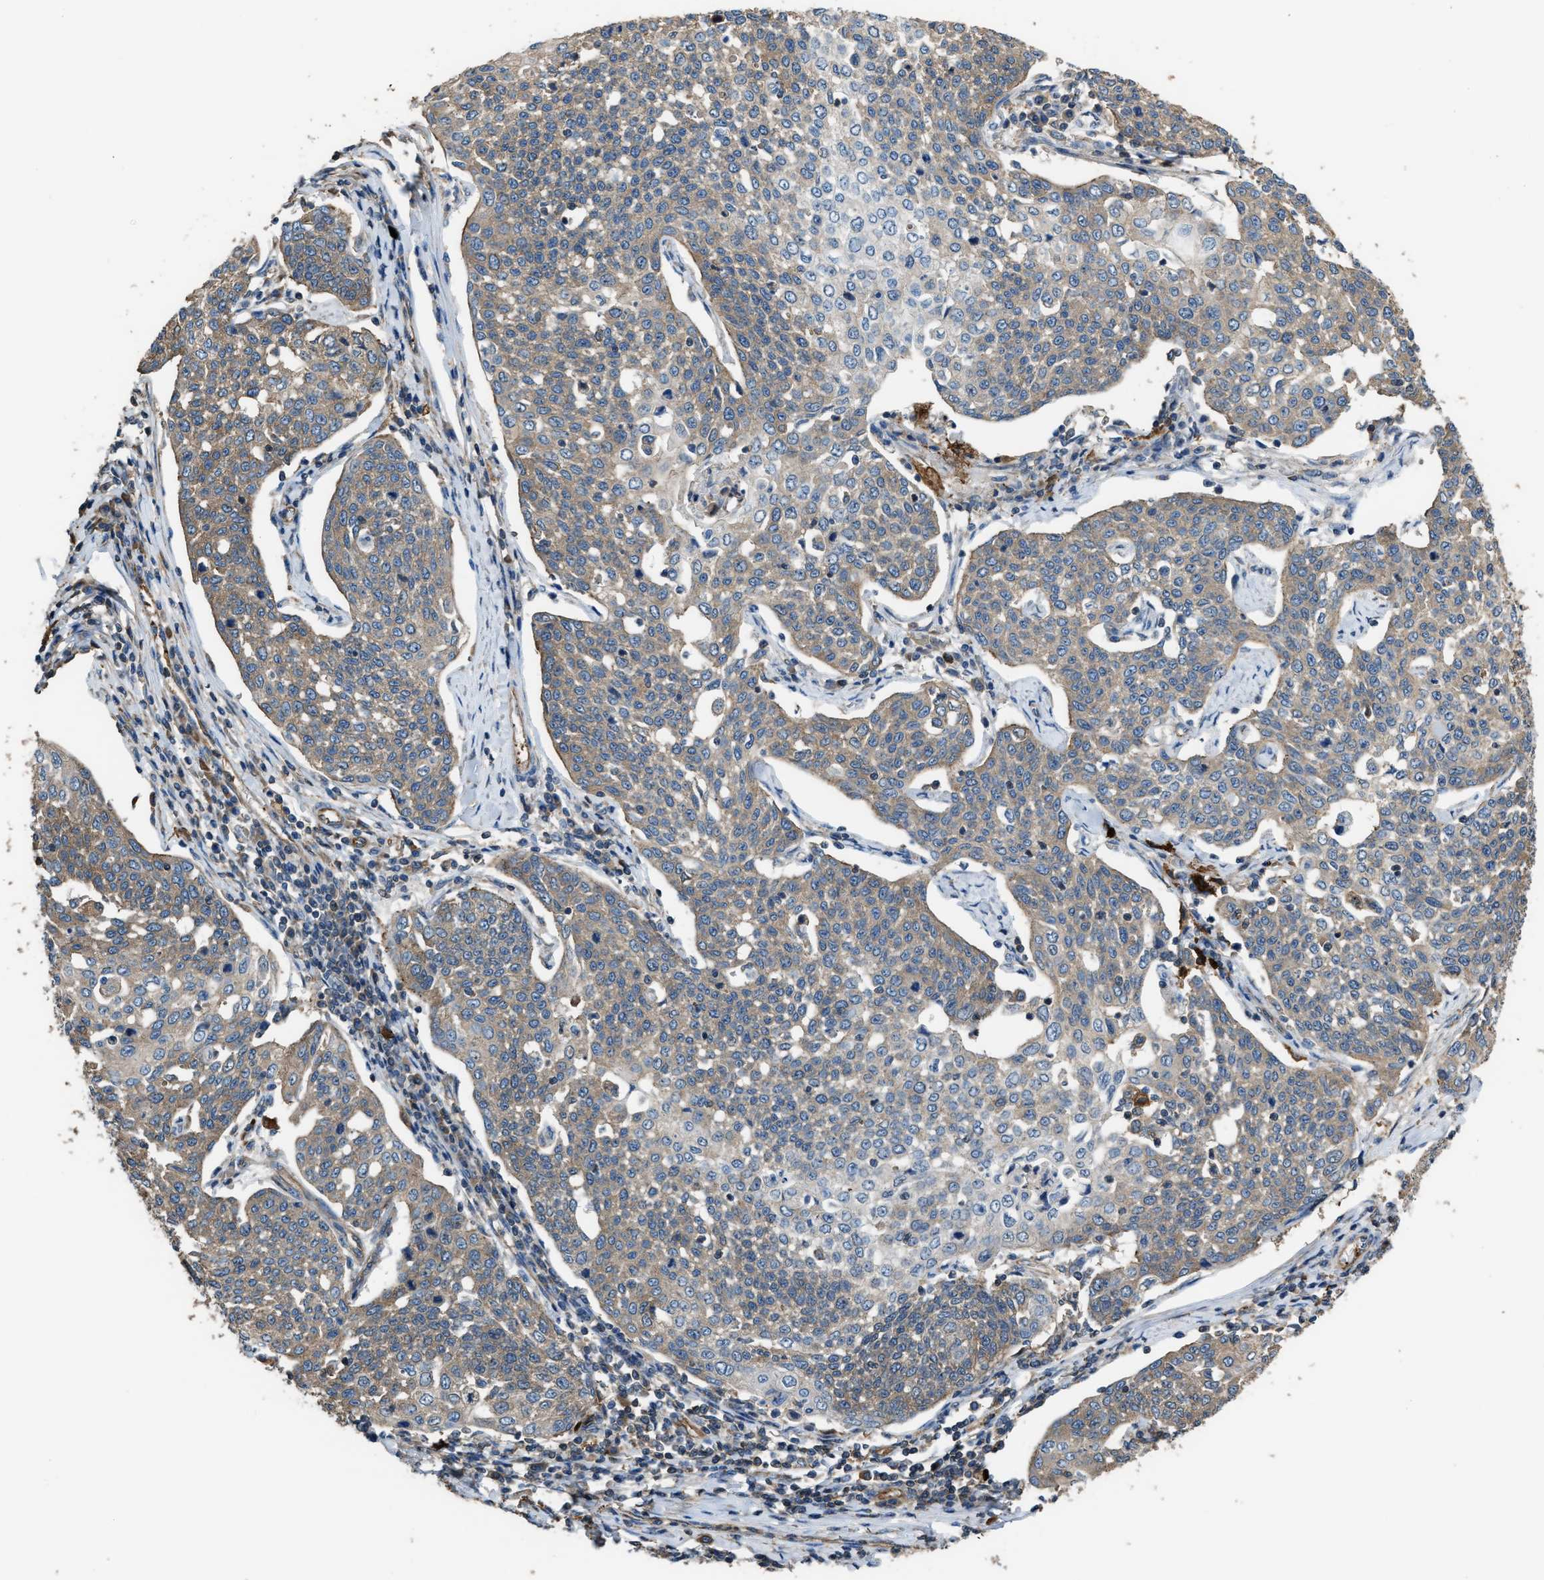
{"staining": {"intensity": "weak", "quantity": "25%-75%", "location": "cytoplasmic/membranous"}, "tissue": "cervical cancer", "cell_type": "Tumor cells", "image_type": "cancer", "snomed": [{"axis": "morphology", "description": "Squamous cell carcinoma, NOS"}, {"axis": "topography", "description": "Cervix"}], "caption": "DAB immunohistochemical staining of cervical cancer (squamous cell carcinoma) reveals weak cytoplasmic/membranous protein staining in approximately 25%-75% of tumor cells.", "gene": "ATIC", "patient": {"sex": "female", "age": 34}}